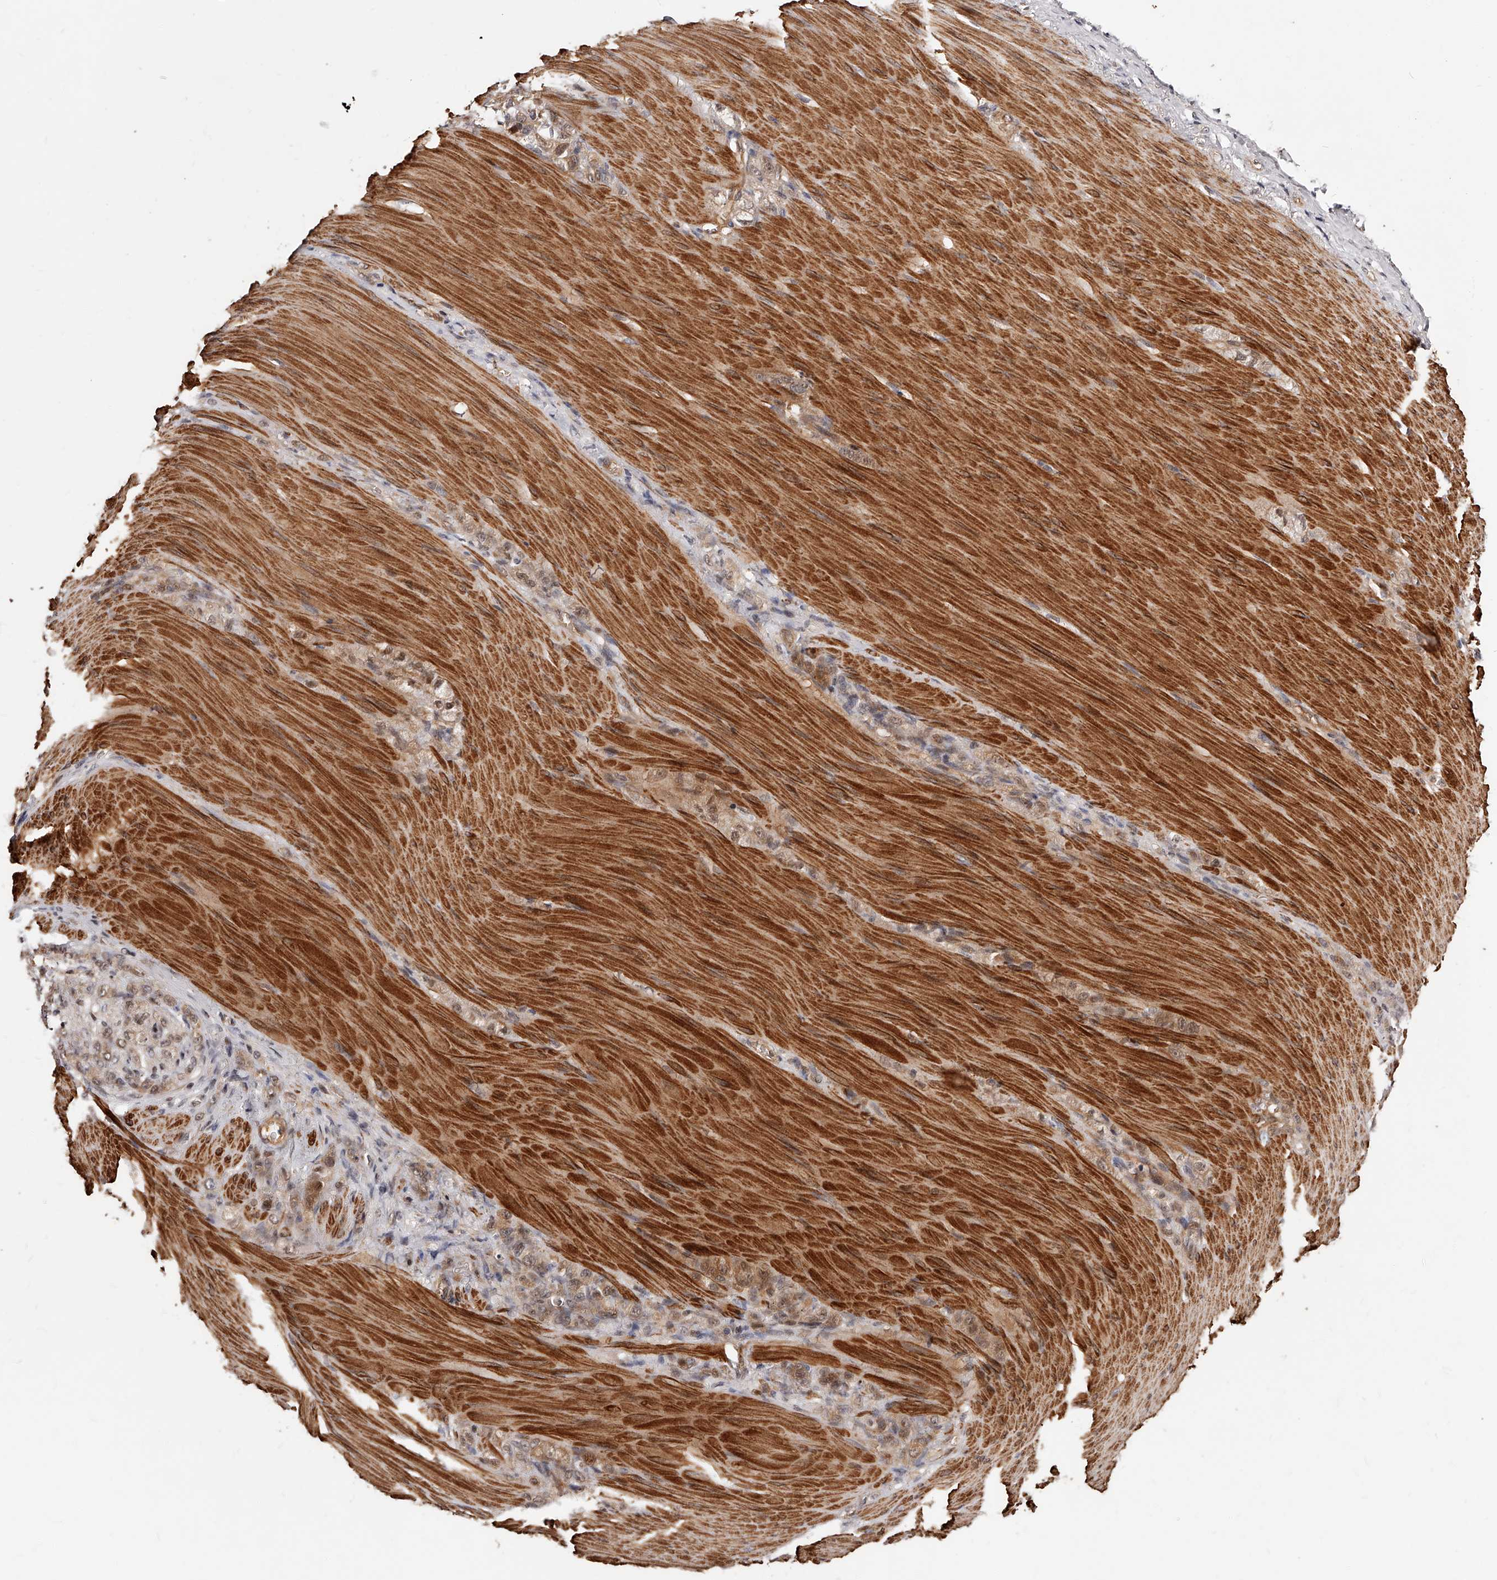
{"staining": {"intensity": "weak", "quantity": "25%-75%", "location": "cytoplasmic/membranous,nuclear"}, "tissue": "stomach cancer", "cell_type": "Tumor cells", "image_type": "cancer", "snomed": [{"axis": "morphology", "description": "Normal tissue, NOS"}, {"axis": "morphology", "description": "Adenocarcinoma, NOS"}, {"axis": "topography", "description": "Stomach"}], "caption": "A brown stain highlights weak cytoplasmic/membranous and nuclear positivity of a protein in stomach adenocarcinoma tumor cells.", "gene": "CUL7", "patient": {"sex": "male", "age": 82}}